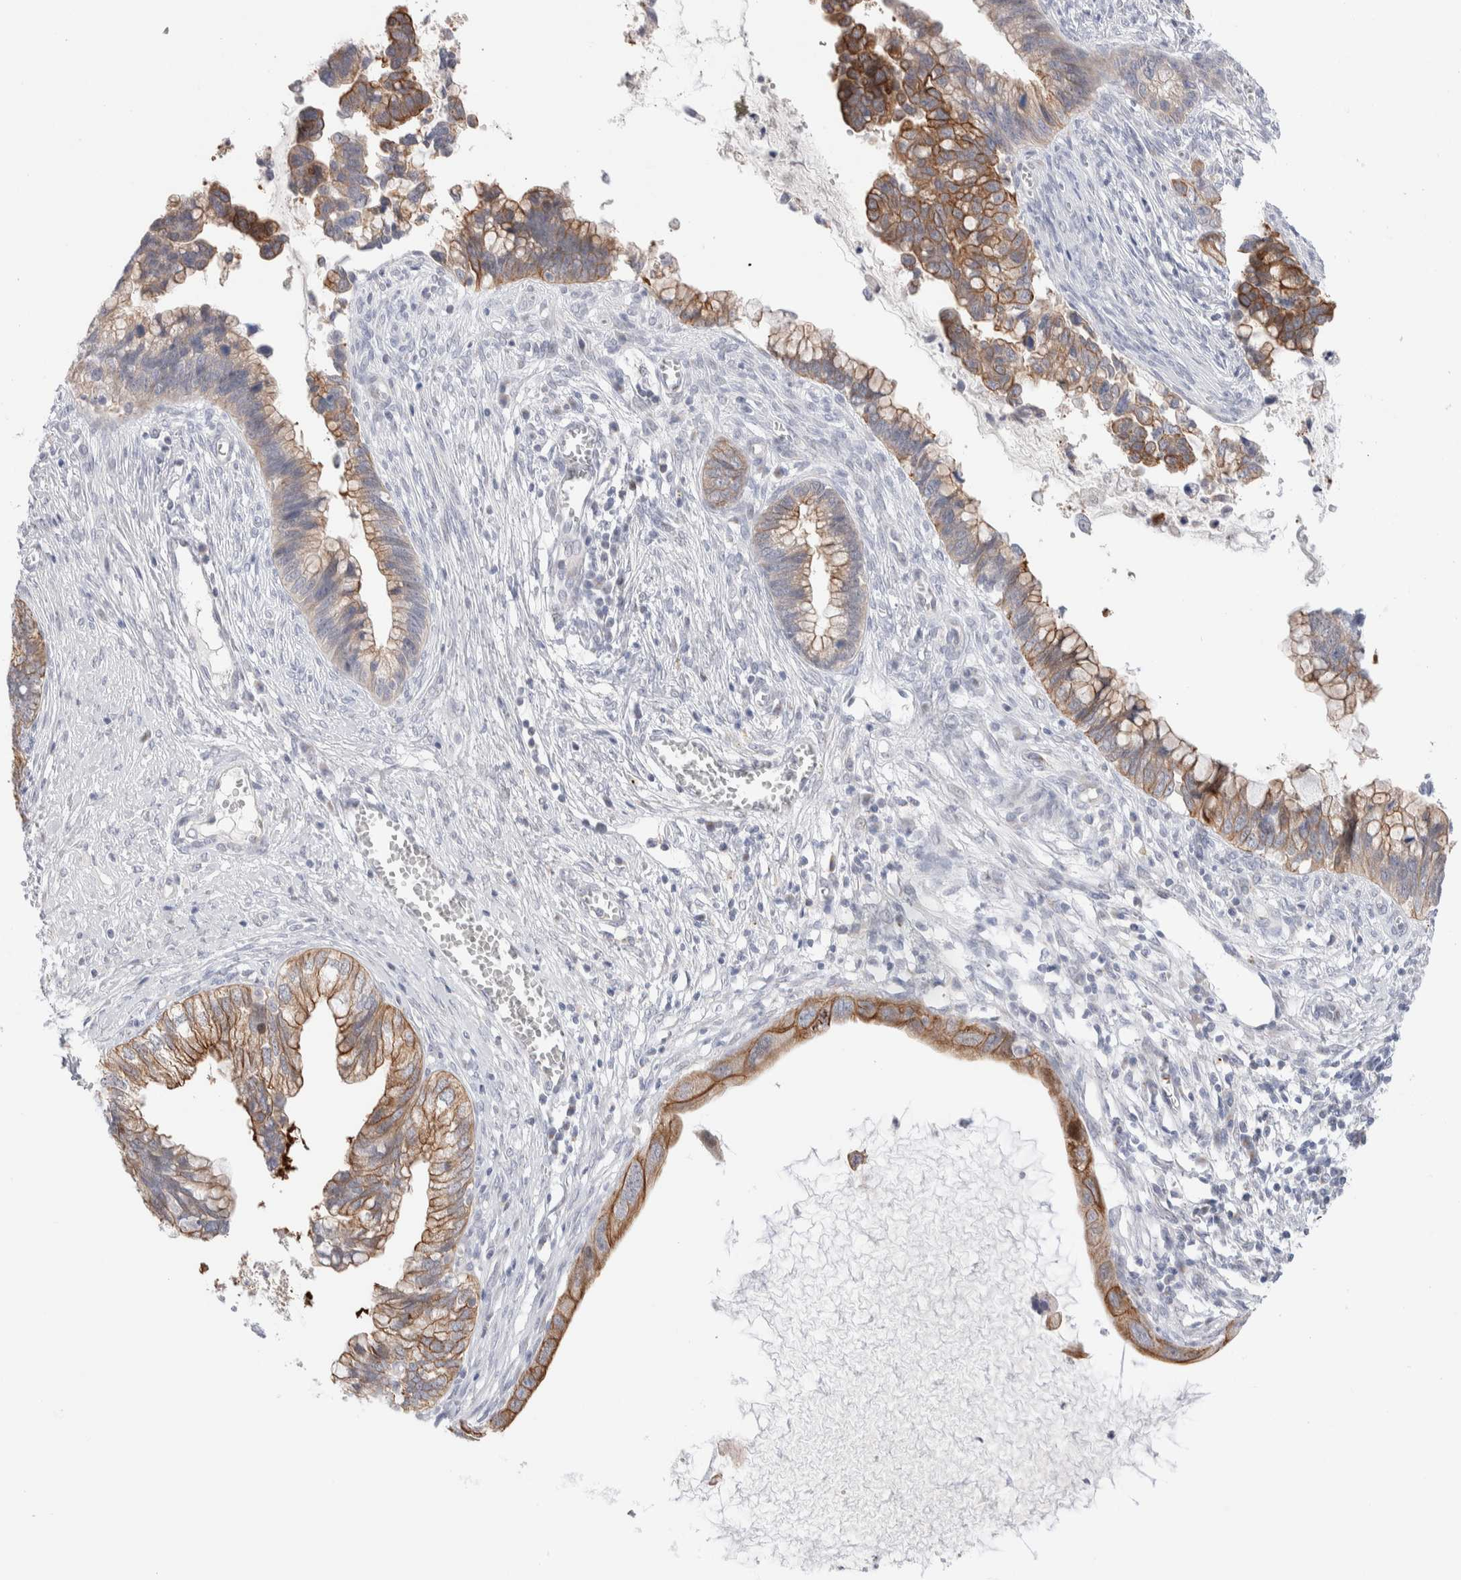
{"staining": {"intensity": "moderate", "quantity": "25%-75%", "location": "cytoplasmic/membranous"}, "tissue": "cervical cancer", "cell_type": "Tumor cells", "image_type": "cancer", "snomed": [{"axis": "morphology", "description": "Adenocarcinoma, NOS"}, {"axis": "topography", "description": "Cervix"}], "caption": "Protein expression analysis of cervical cancer reveals moderate cytoplasmic/membranous positivity in about 25%-75% of tumor cells.", "gene": "C1orf112", "patient": {"sex": "female", "age": 44}}